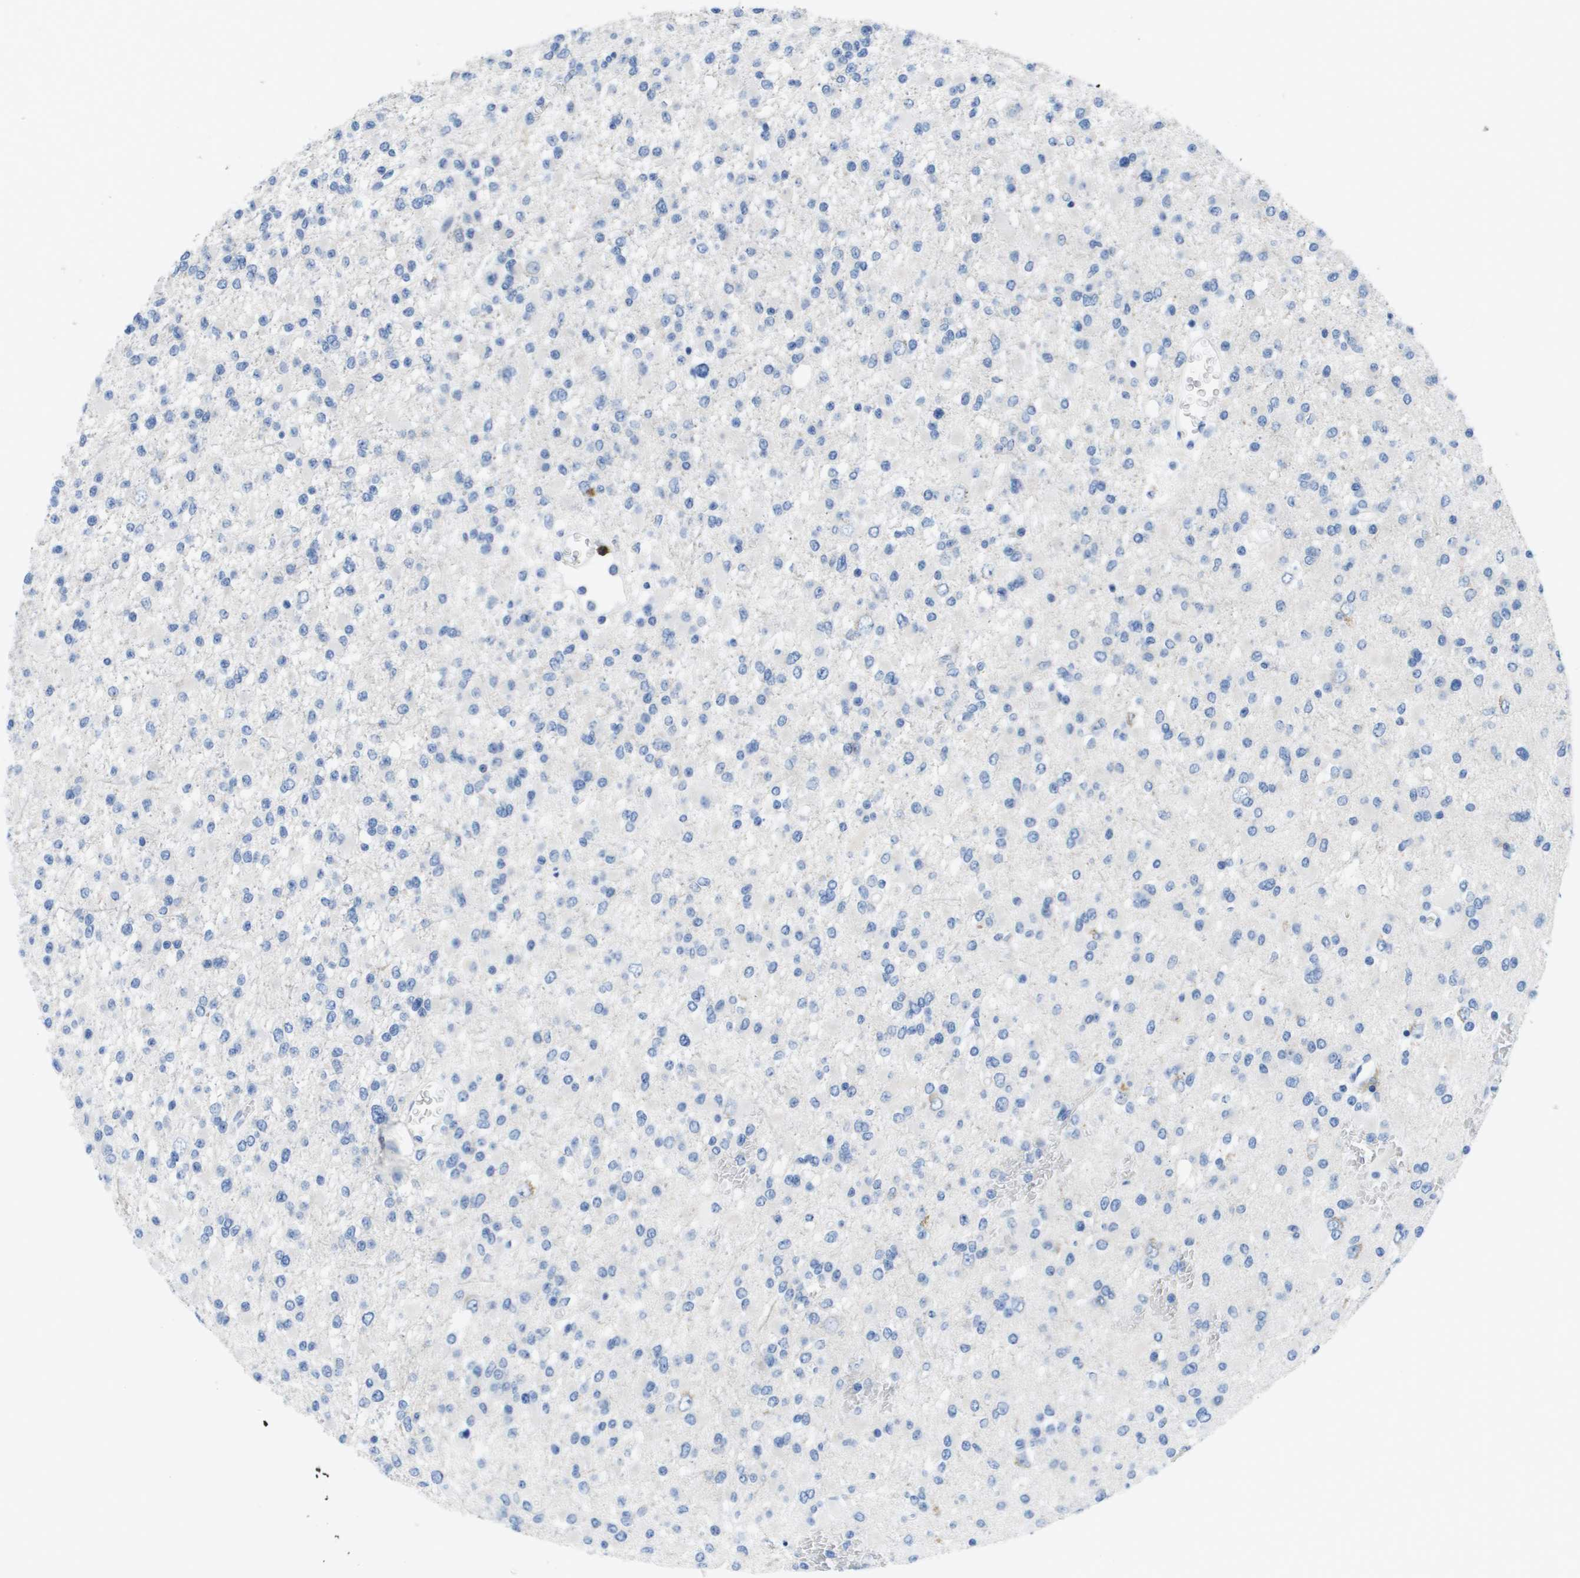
{"staining": {"intensity": "negative", "quantity": "none", "location": "none"}, "tissue": "glioma", "cell_type": "Tumor cells", "image_type": "cancer", "snomed": [{"axis": "morphology", "description": "Glioma, malignant, Low grade"}, {"axis": "topography", "description": "Brain"}], "caption": "A micrograph of glioma stained for a protein shows no brown staining in tumor cells.", "gene": "MS4A1", "patient": {"sex": "female", "age": 22}}